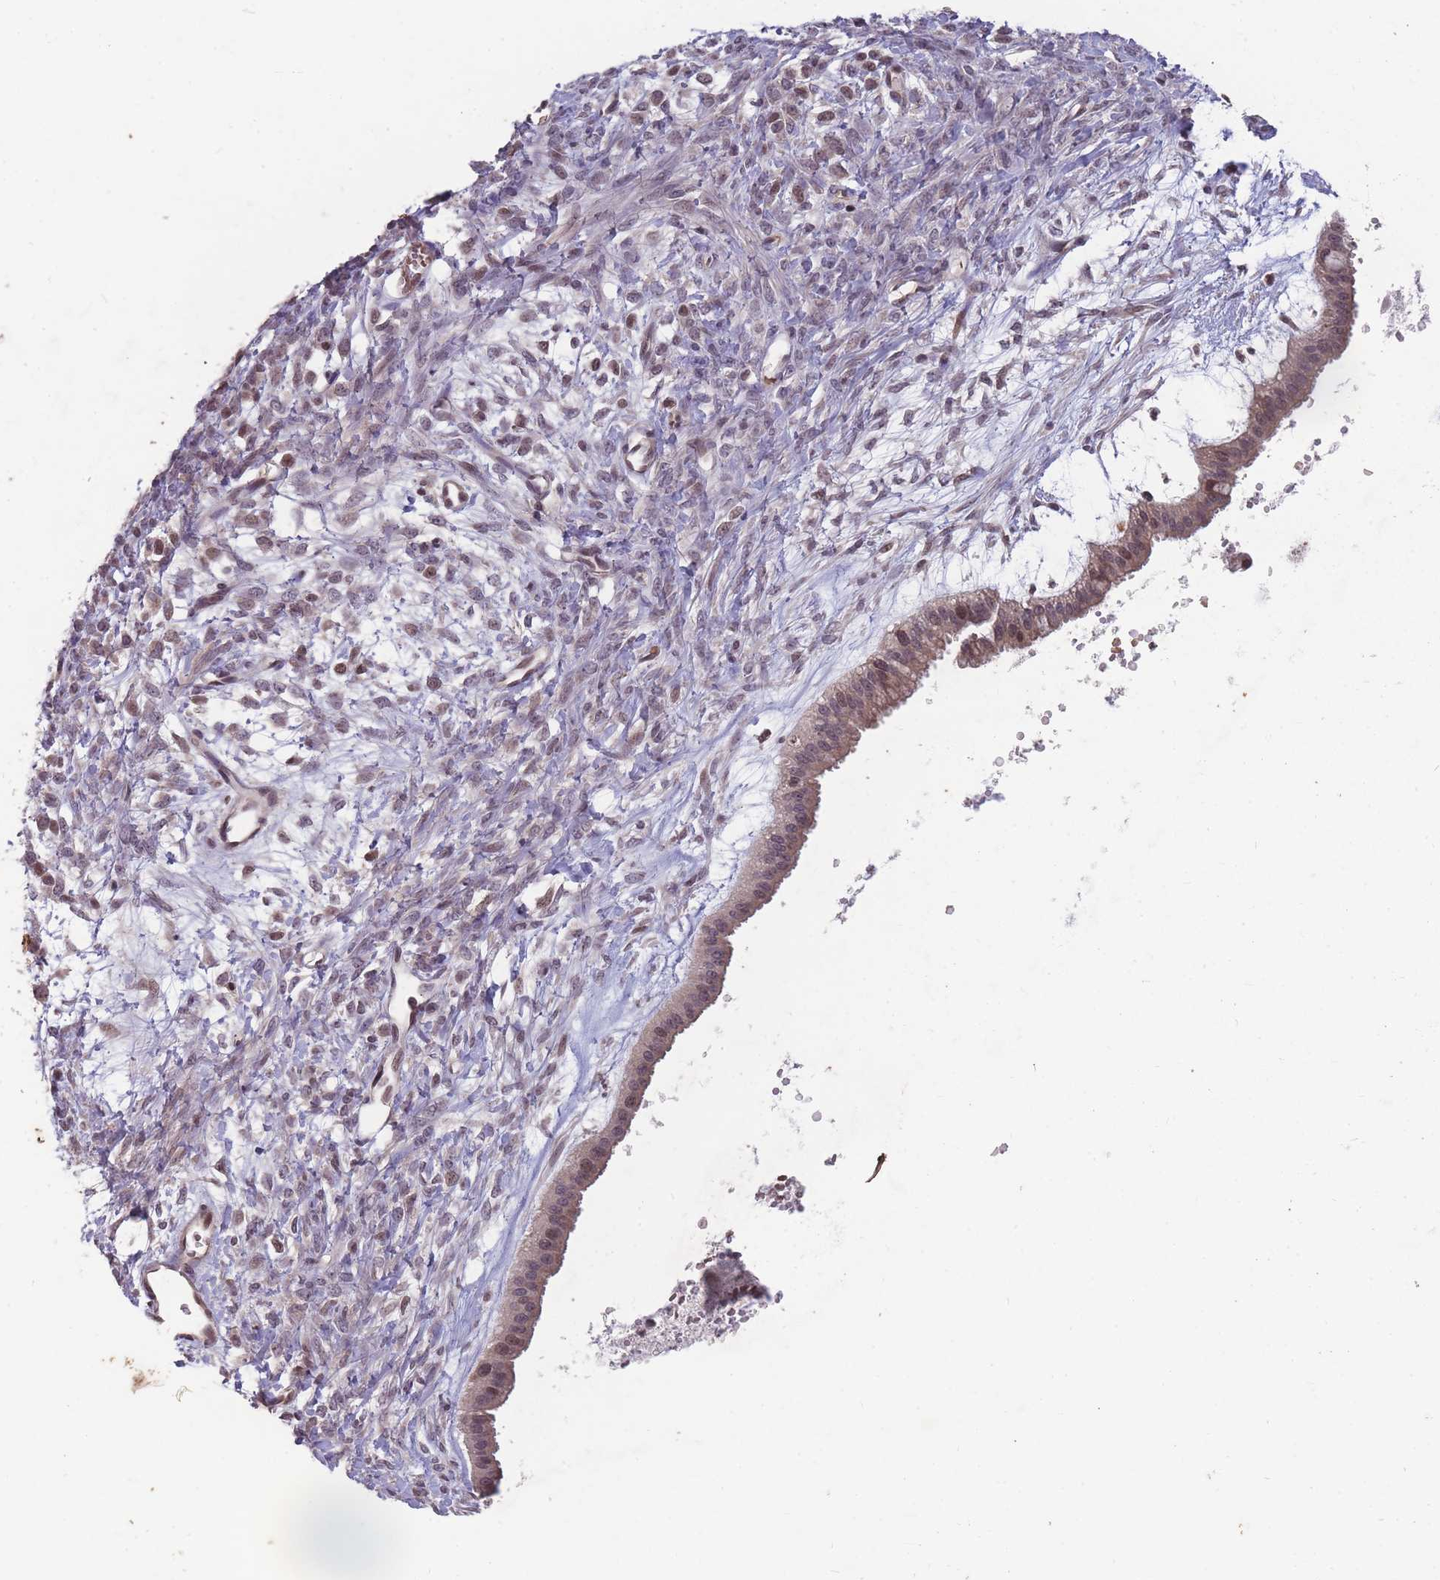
{"staining": {"intensity": "moderate", "quantity": ">75%", "location": "cytoplasmic/membranous,nuclear"}, "tissue": "ovarian cancer", "cell_type": "Tumor cells", "image_type": "cancer", "snomed": [{"axis": "morphology", "description": "Cystadenocarcinoma, mucinous, NOS"}, {"axis": "topography", "description": "Ovary"}], "caption": "DAB (3,3'-diaminobenzidine) immunohistochemical staining of human ovarian cancer (mucinous cystadenocarcinoma) reveals moderate cytoplasmic/membranous and nuclear protein expression in approximately >75% of tumor cells. (Stains: DAB in brown, nuclei in blue, Microscopy: brightfield microscopy at high magnification).", "gene": "GGT5", "patient": {"sex": "female", "age": 73}}